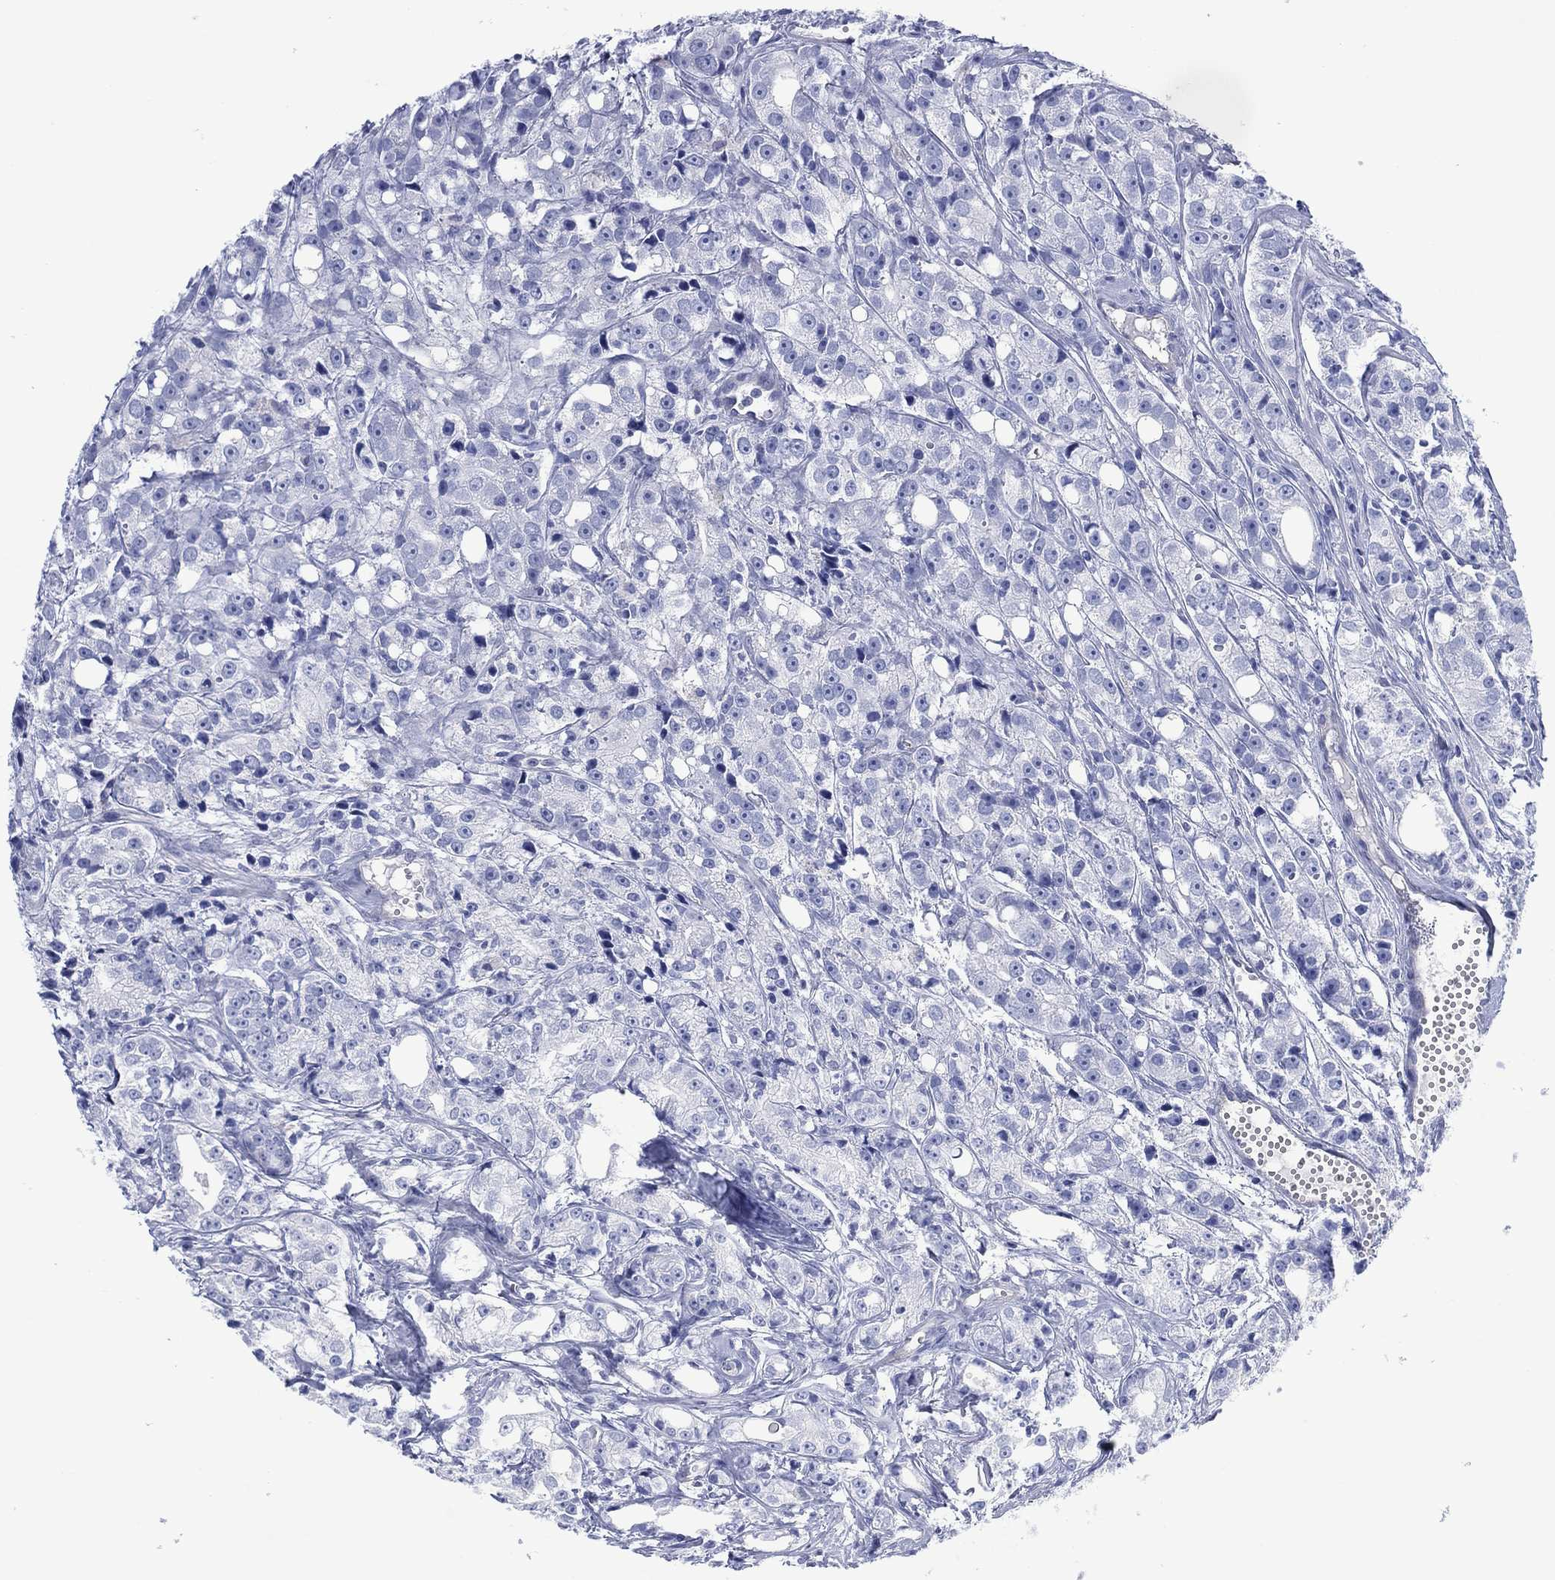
{"staining": {"intensity": "negative", "quantity": "none", "location": "none"}, "tissue": "prostate cancer", "cell_type": "Tumor cells", "image_type": "cancer", "snomed": [{"axis": "morphology", "description": "Adenocarcinoma, Medium grade"}, {"axis": "topography", "description": "Prostate"}], "caption": "This is an immunohistochemistry (IHC) image of prostate medium-grade adenocarcinoma. There is no staining in tumor cells.", "gene": "DDI1", "patient": {"sex": "male", "age": 74}}